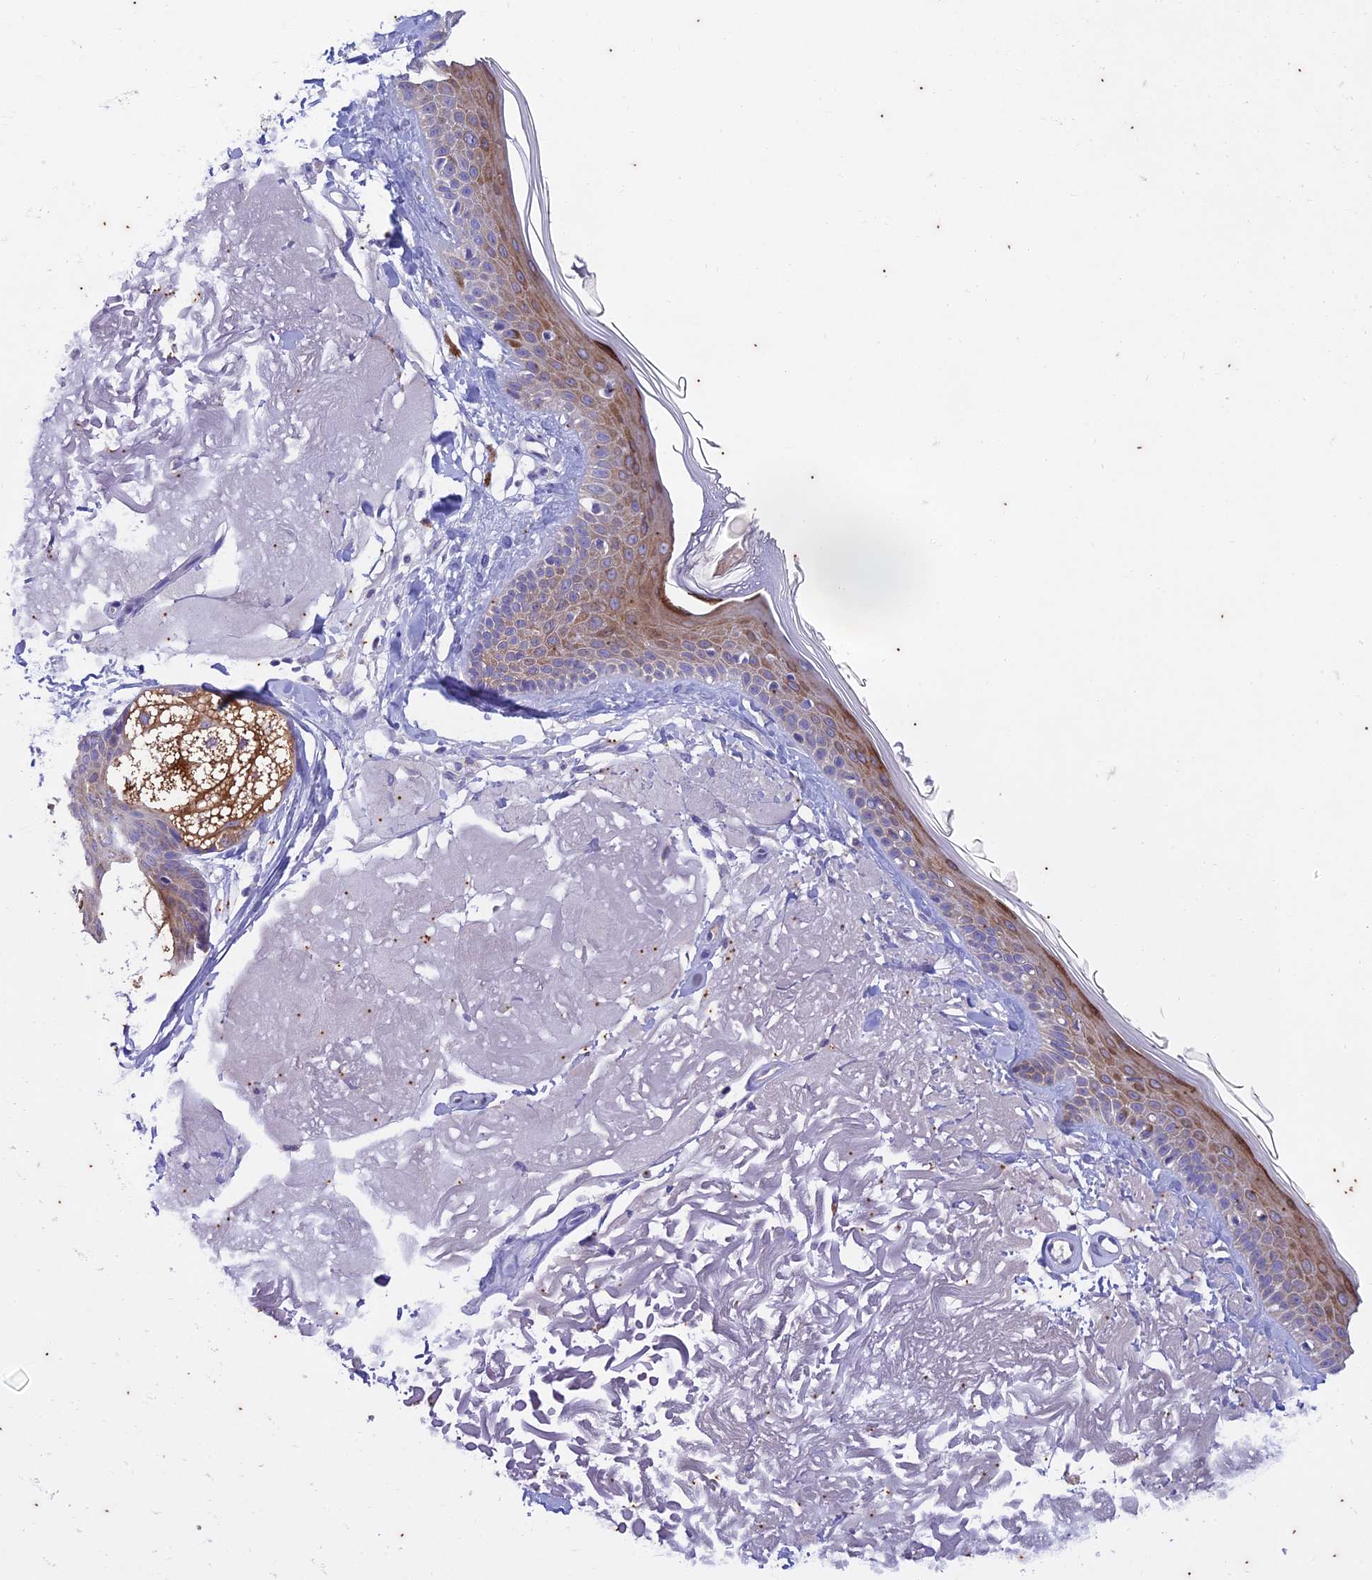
{"staining": {"intensity": "negative", "quantity": "none", "location": "none"}, "tissue": "skin", "cell_type": "Fibroblasts", "image_type": "normal", "snomed": [{"axis": "morphology", "description": "Normal tissue, NOS"}, {"axis": "topography", "description": "Skin"}, {"axis": "topography", "description": "Skeletal muscle"}], "caption": "The immunohistochemistry micrograph has no significant staining in fibroblasts of skin.", "gene": "TMEM40", "patient": {"sex": "male", "age": 83}}